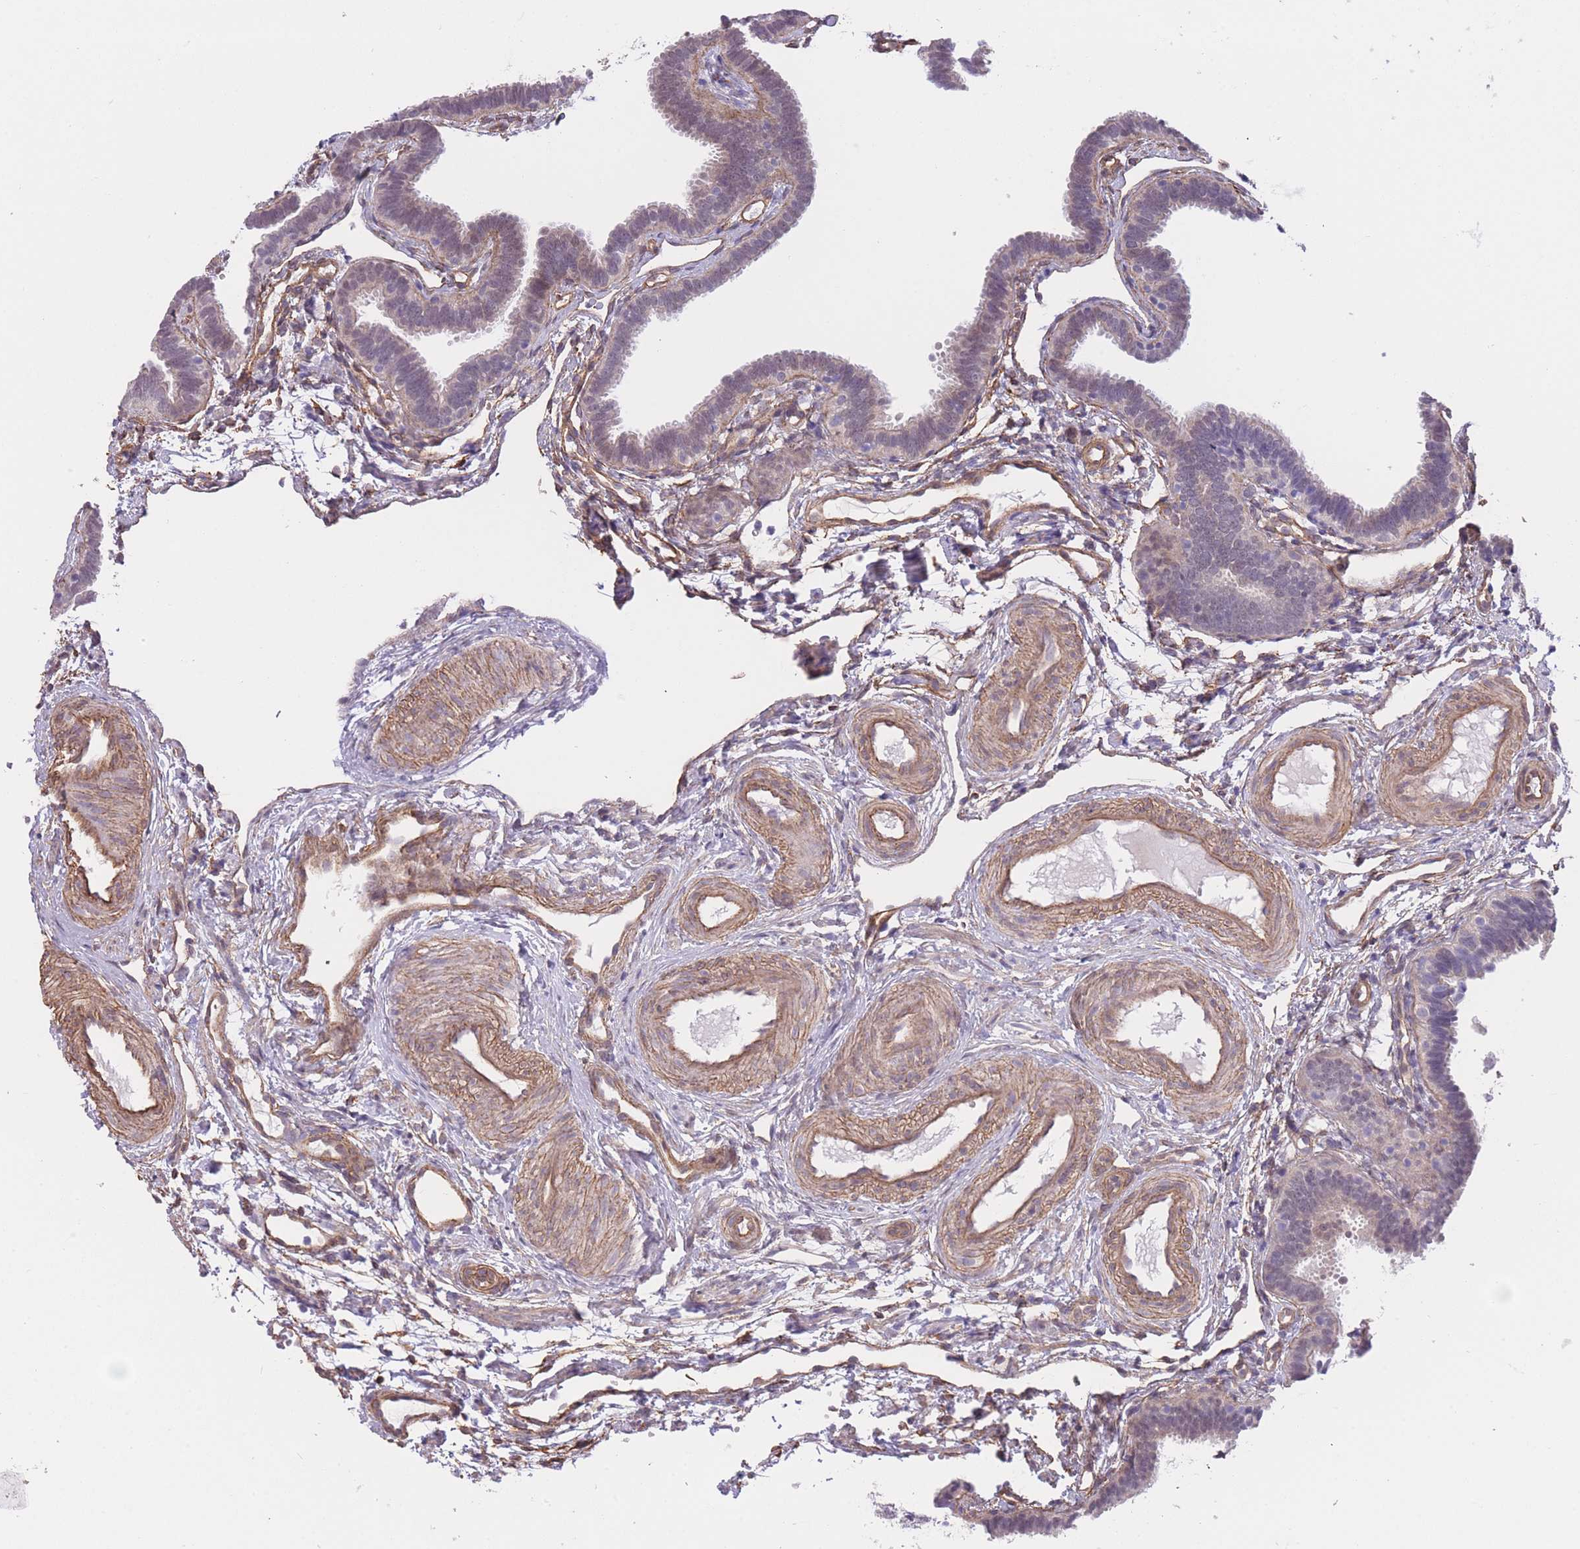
{"staining": {"intensity": "negative", "quantity": "none", "location": "none"}, "tissue": "fallopian tube", "cell_type": "Glandular cells", "image_type": "normal", "snomed": [{"axis": "morphology", "description": "Normal tissue, NOS"}, {"axis": "topography", "description": "Fallopian tube"}], "caption": "Immunohistochemical staining of unremarkable fallopian tube demonstrates no significant staining in glandular cells.", "gene": "QTRT1", "patient": {"sex": "female", "age": 37}}